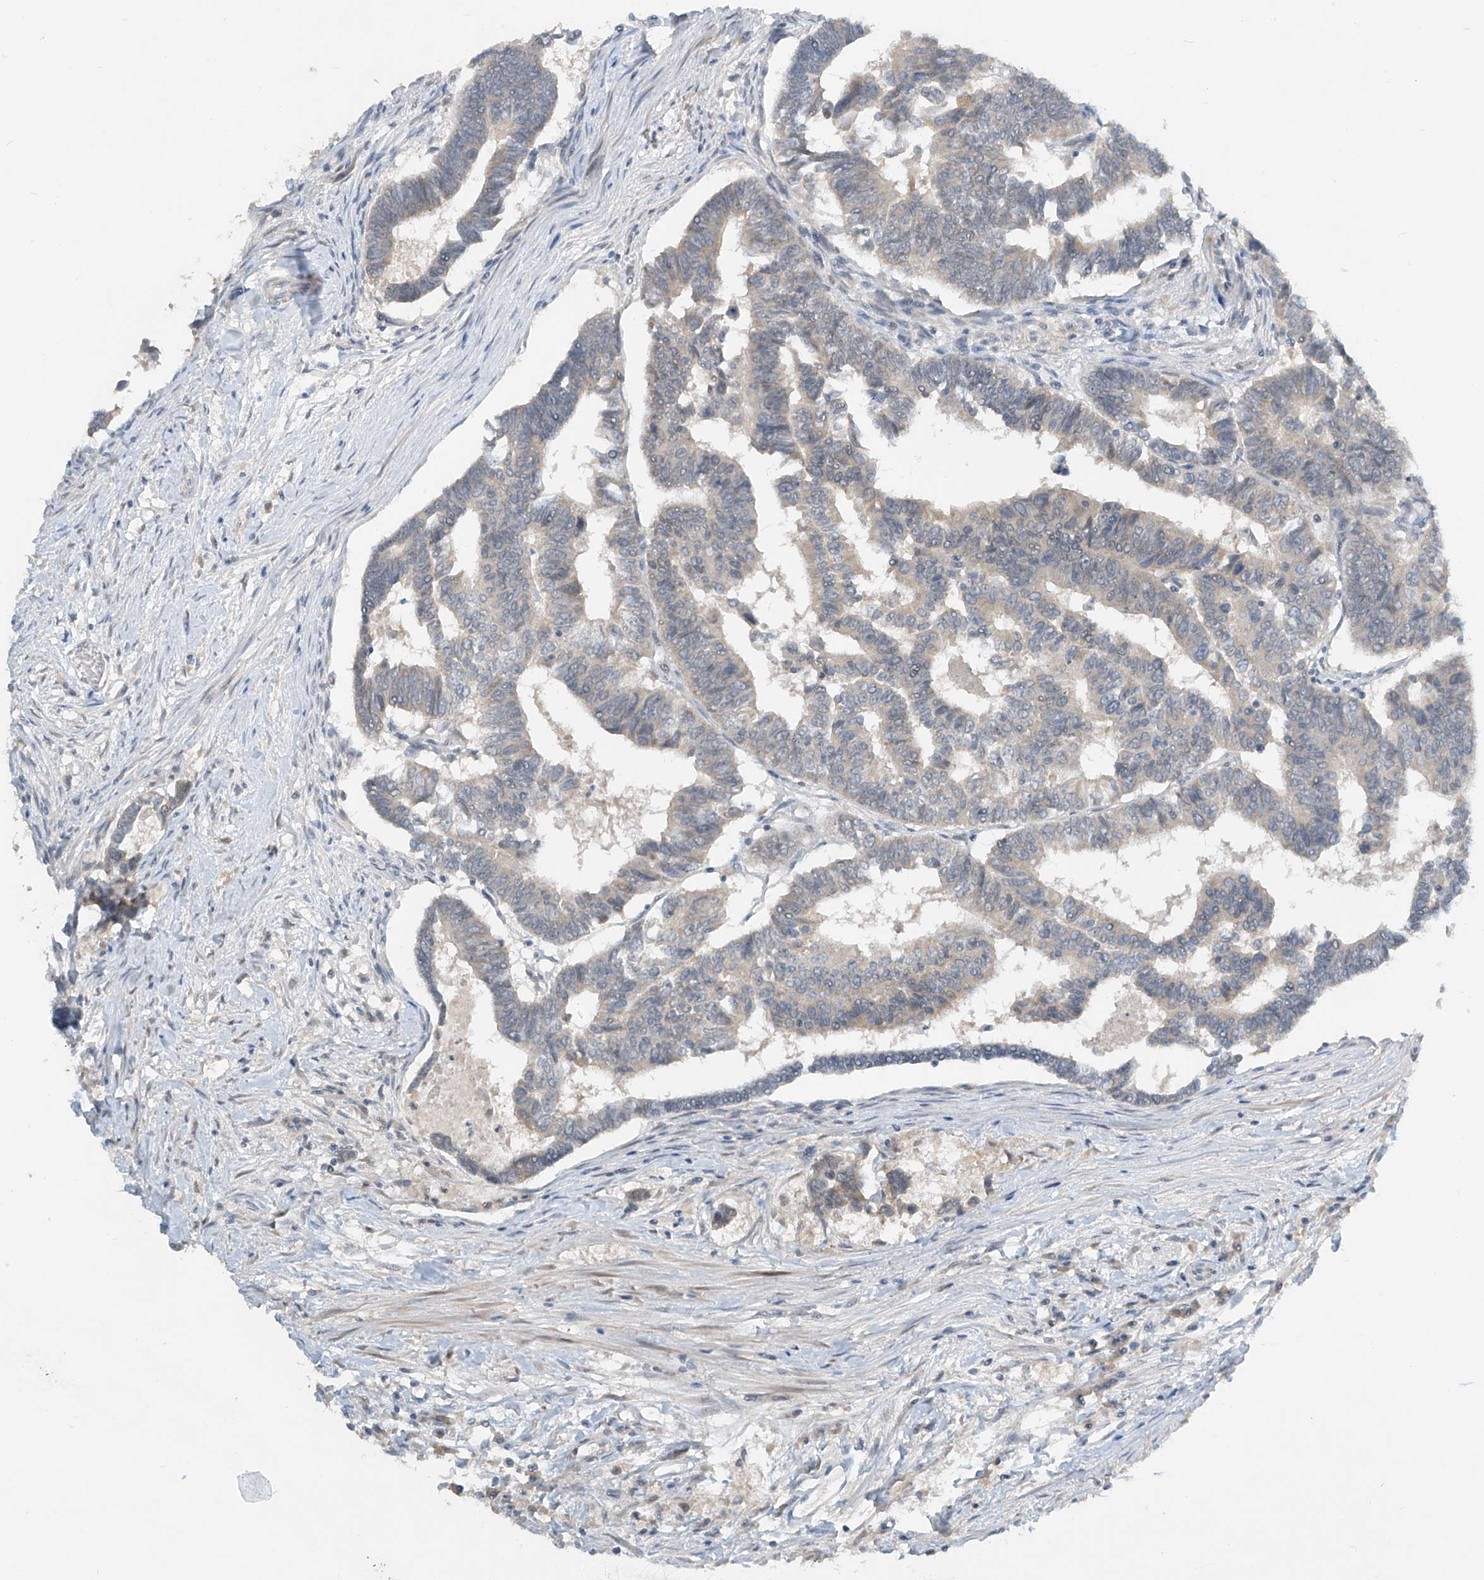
{"staining": {"intensity": "negative", "quantity": "none", "location": "none"}, "tissue": "colorectal cancer", "cell_type": "Tumor cells", "image_type": "cancer", "snomed": [{"axis": "morphology", "description": "Adenocarcinoma, NOS"}, {"axis": "topography", "description": "Rectum"}], "caption": "Colorectal adenocarcinoma was stained to show a protein in brown. There is no significant expression in tumor cells.", "gene": "METAP1D", "patient": {"sex": "female", "age": 65}}